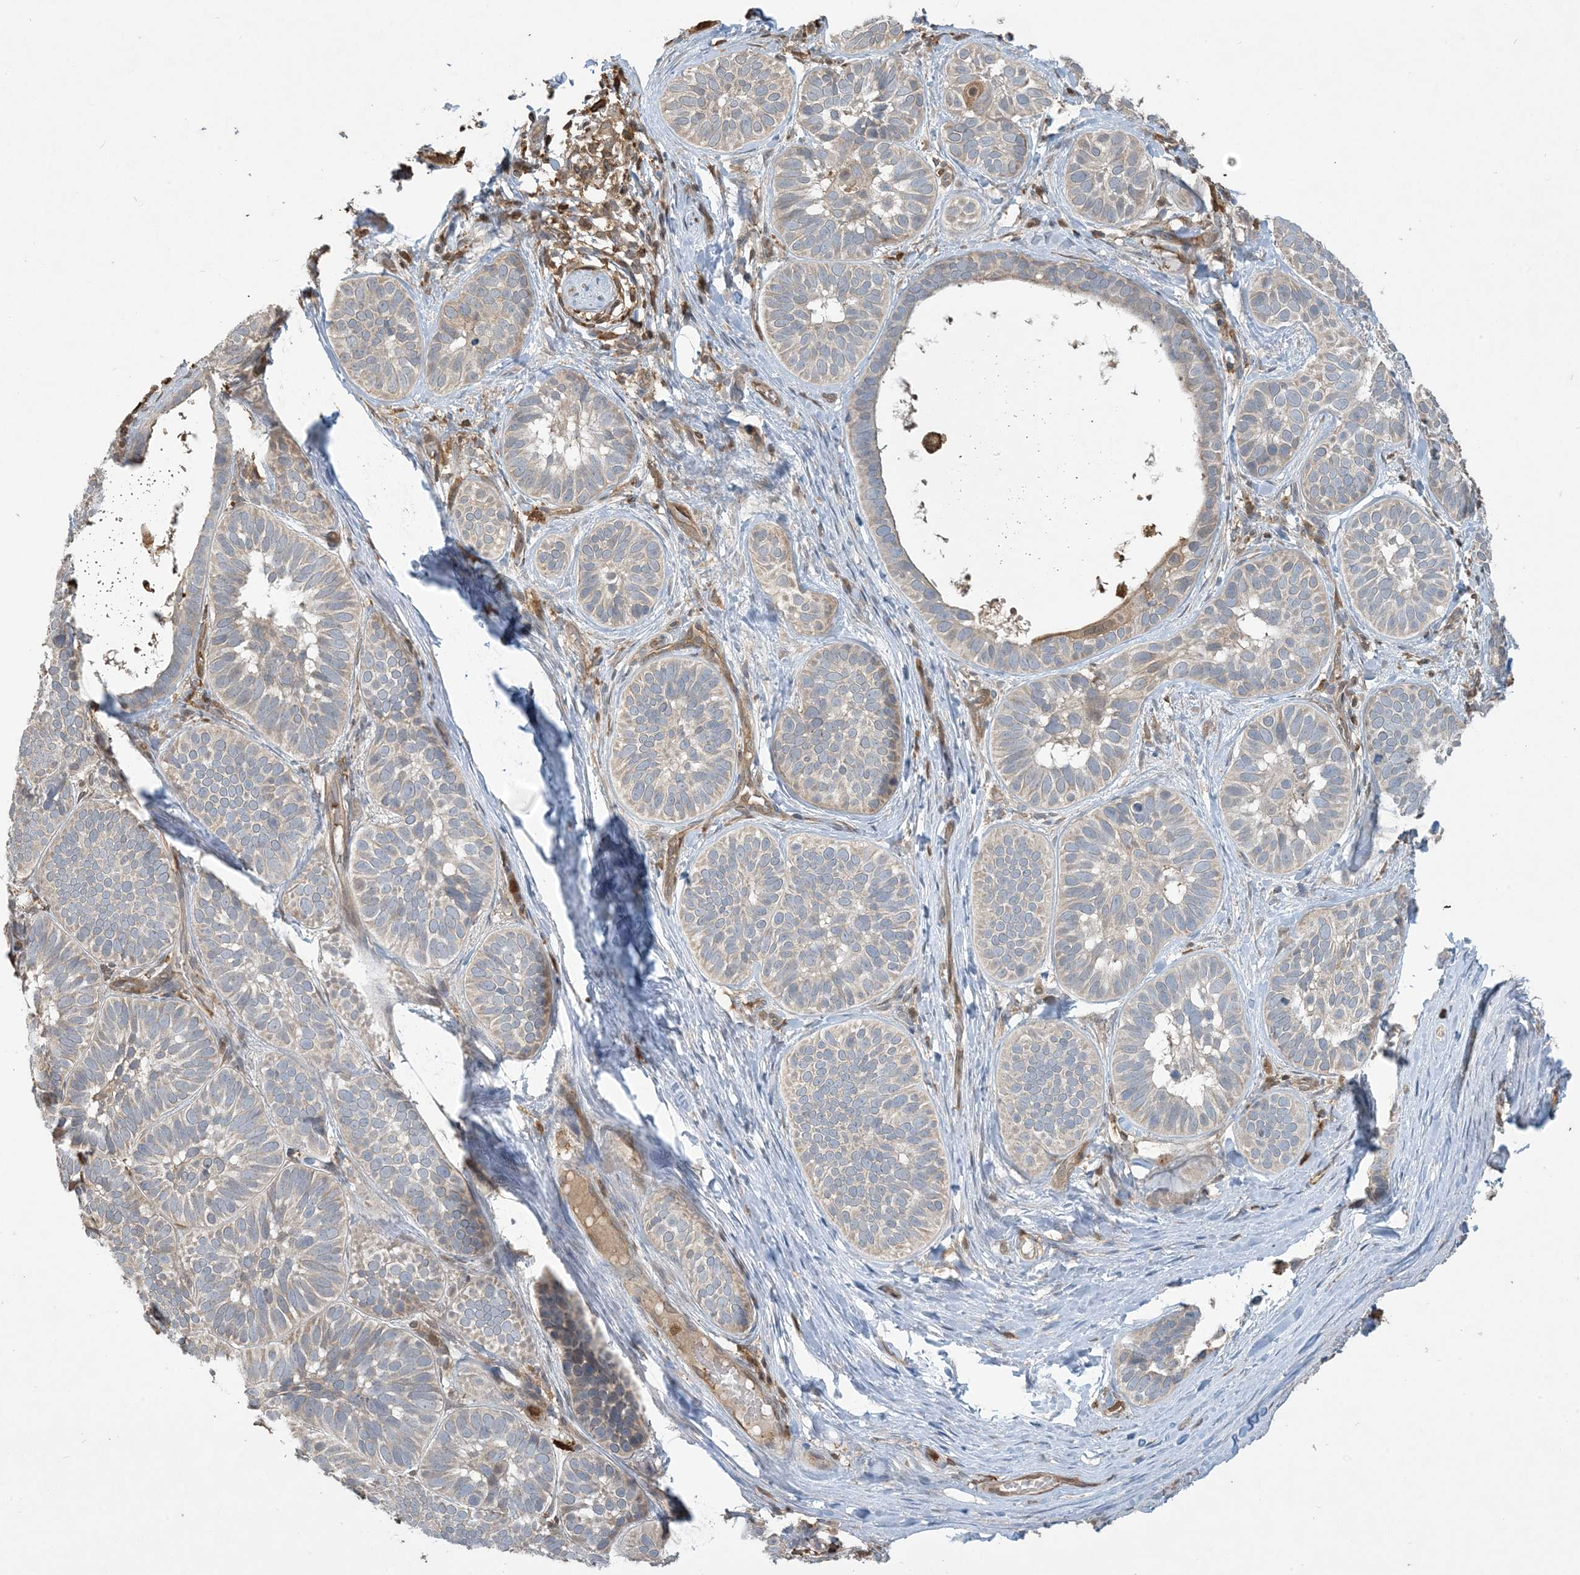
{"staining": {"intensity": "weak", "quantity": "<25%", "location": "cytoplasmic/membranous"}, "tissue": "skin cancer", "cell_type": "Tumor cells", "image_type": "cancer", "snomed": [{"axis": "morphology", "description": "Basal cell carcinoma"}, {"axis": "topography", "description": "Skin"}], "caption": "High power microscopy micrograph of an immunohistochemistry (IHC) micrograph of basal cell carcinoma (skin), revealing no significant positivity in tumor cells.", "gene": "TMSB4X", "patient": {"sex": "male", "age": 62}}